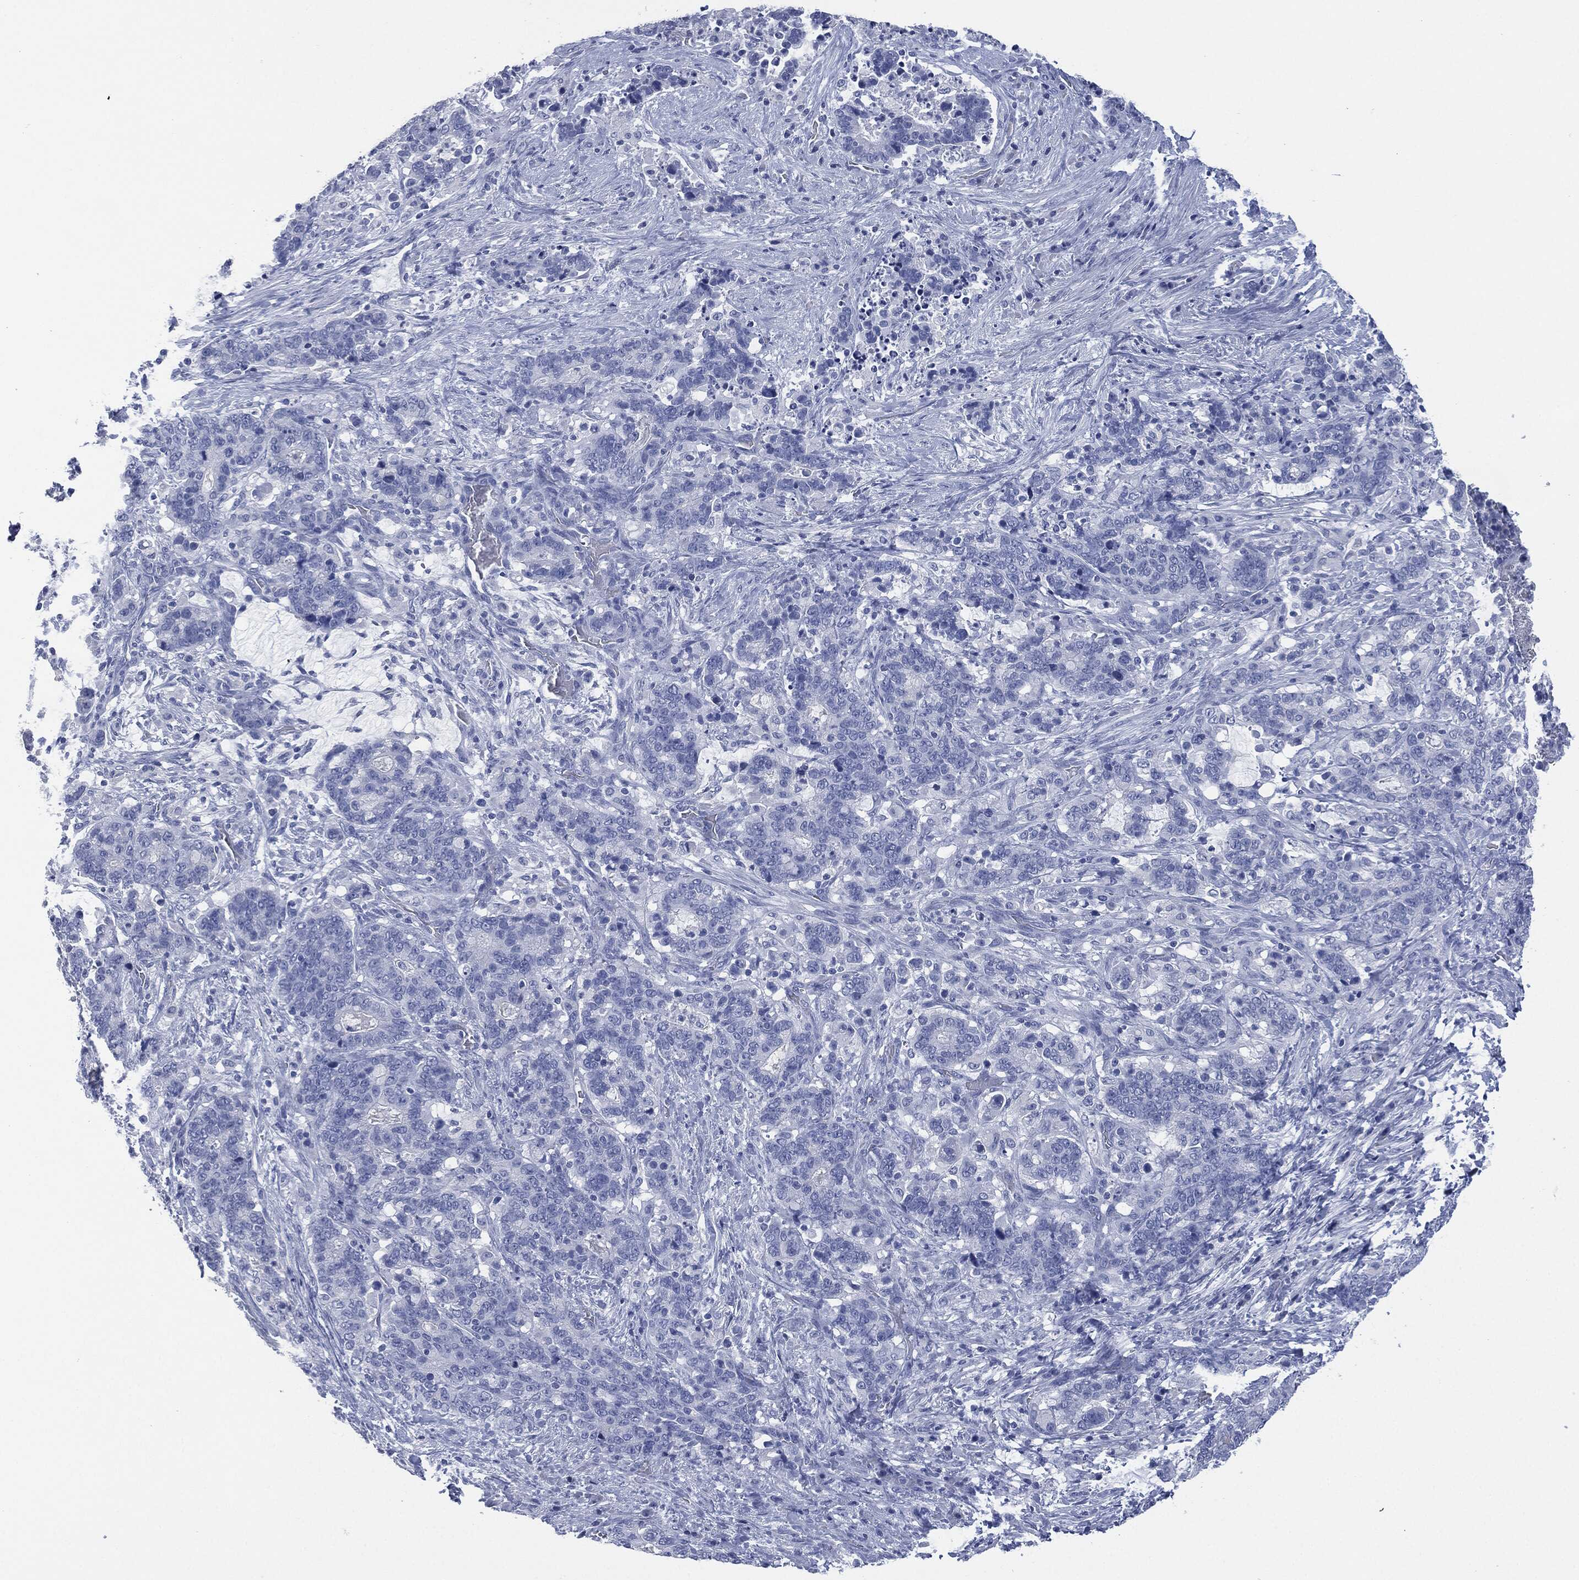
{"staining": {"intensity": "negative", "quantity": "none", "location": "none"}, "tissue": "stomach cancer", "cell_type": "Tumor cells", "image_type": "cancer", "snomed": [{"axis": "morphology", "description": "Normal tissue, NOS"}, {"axis": "morphology", "description": "Adenocarcinoma, NOS"}, {"axis": "topography", "description": "Stomach"}], "caption": "Tumor cells are negative for brown protein staining in stomach cancer.", "gene": "MUC16", "patient": {"sex": "female", "age": 64}}